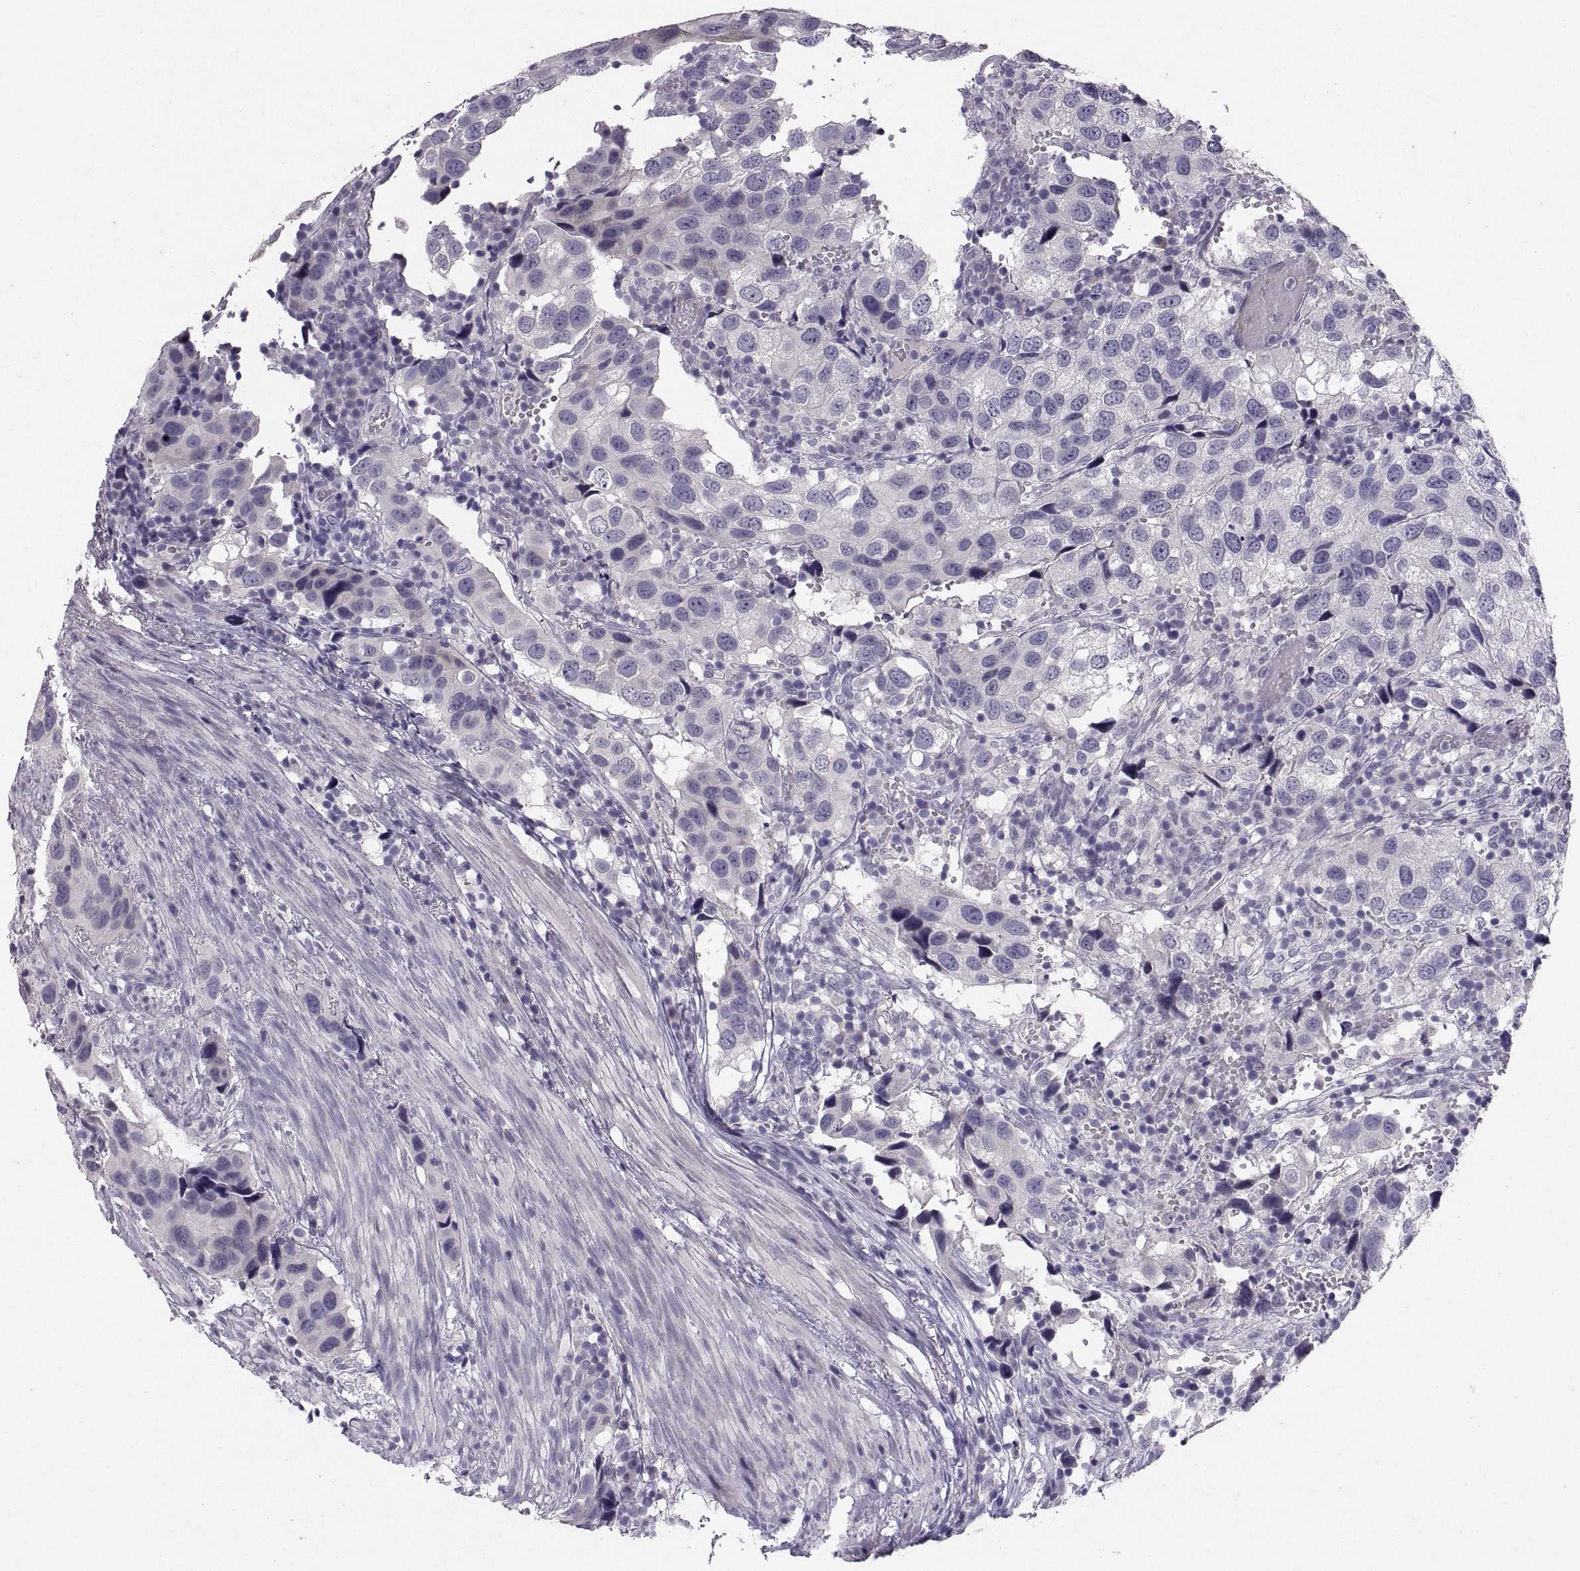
{"staining": {"intensity": "negative", "quantity": "none", "location": "none"}, "tissue": "urothelial cancer", "cell_type": "Tumor cells", "image_type": "cancer", "snomed": [{"axis": "morphology", "description": "Urothelial carcinoma, High grade"}, {"axis": "topography", "description": "Urinary bladder"}], "caption": "The histopathology image reveals no staining of tumor cells in high-grade urothelial carcinoma.", "gene": "PTN", "patient": {"sex": "male", "age": 79}}